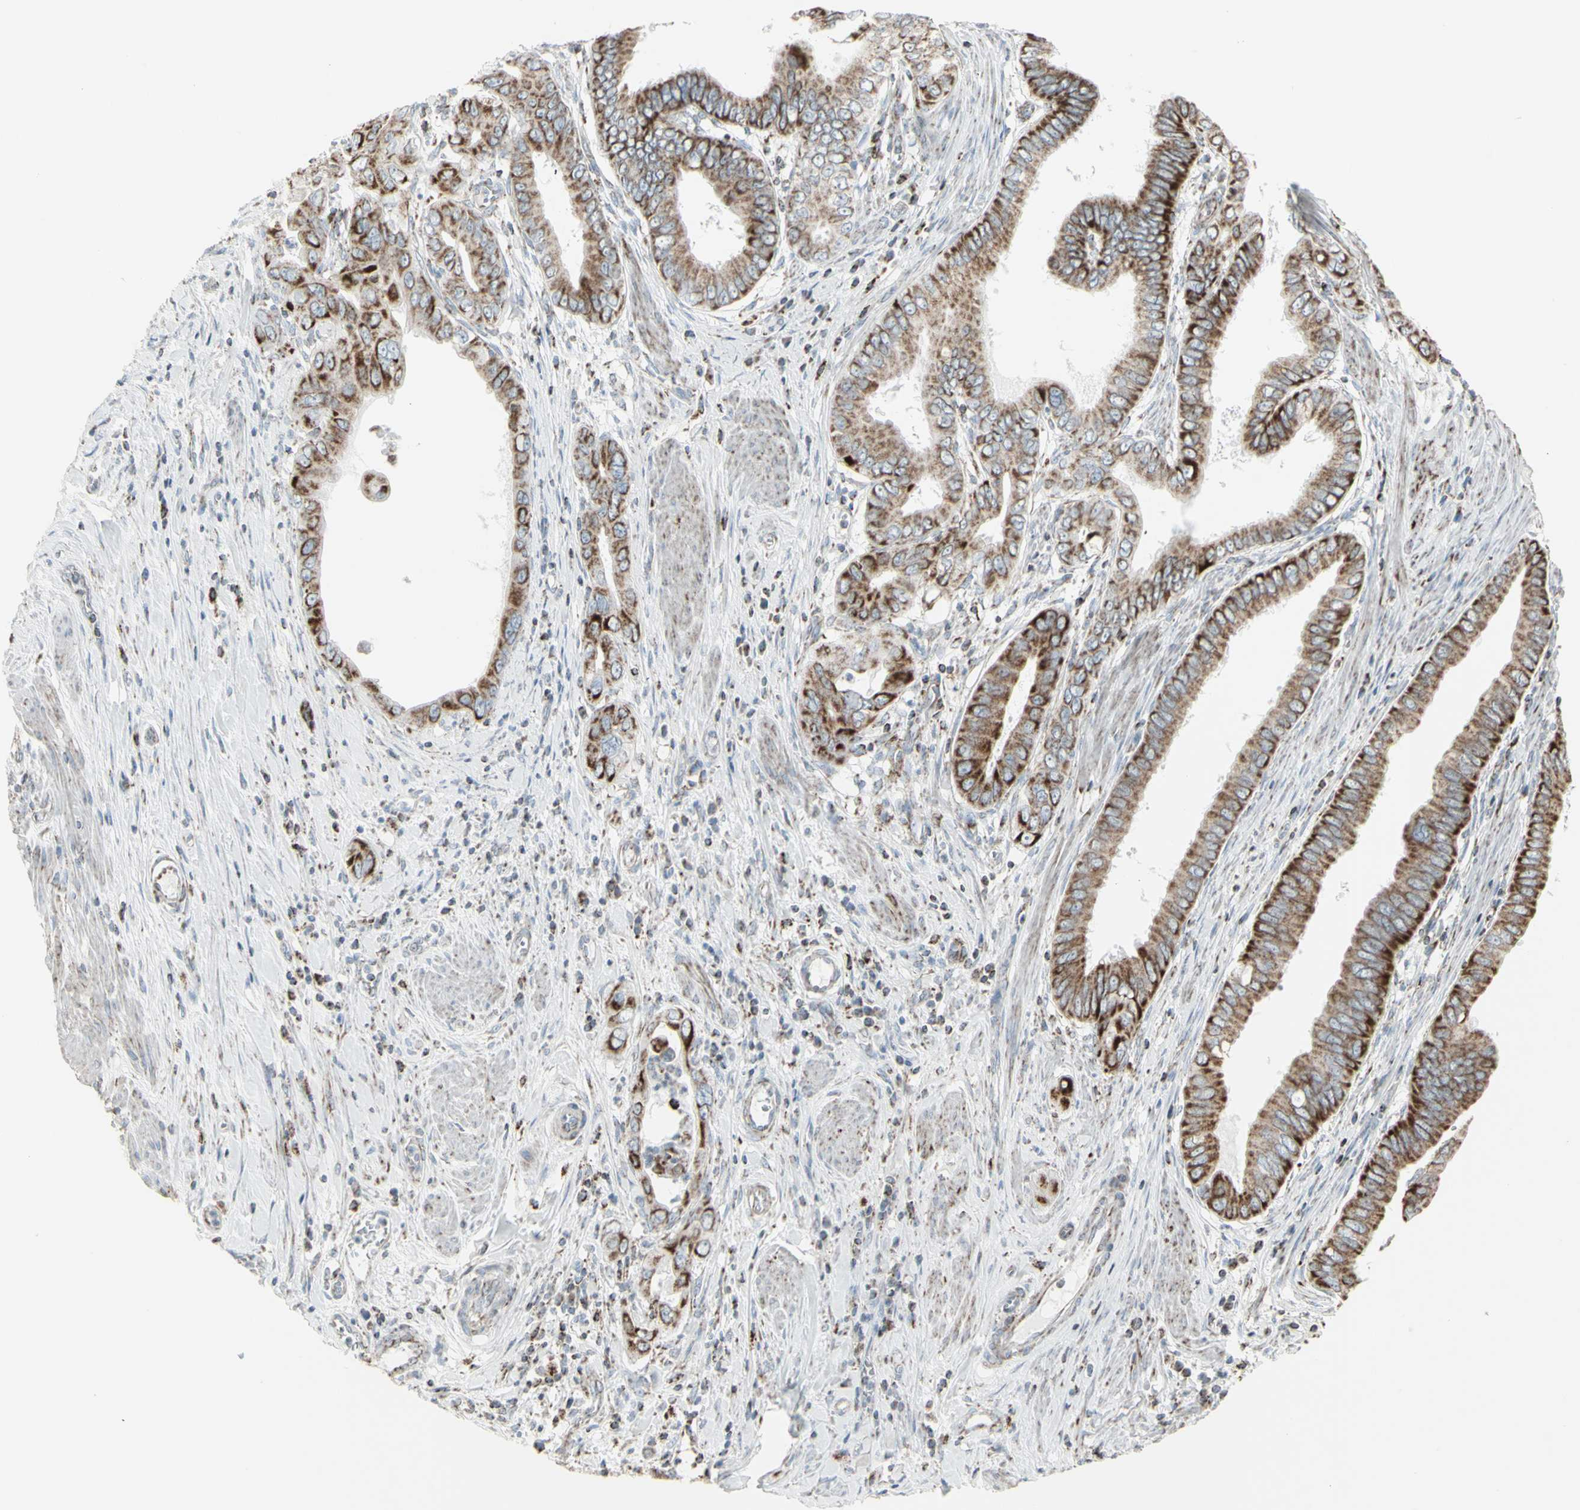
{"staining": {"intensity": "moderate", "quantity": ">75%", "location": "none"}, "tissue": "pancreatic cancer", "cell_type": "Tumor cells", "image_type": "cancer", "snomed": [{"axis": "morphology", "description": "Normal tissue, NOS"}, {"axis": "topography", "description": "Lymph node"}], "caption": "Pancreatic cancer stained for a protein shows moderate None positivity in tumor cells.", "gene": "PLGRKT", "patient": {"sex": "male", "age": 50}}